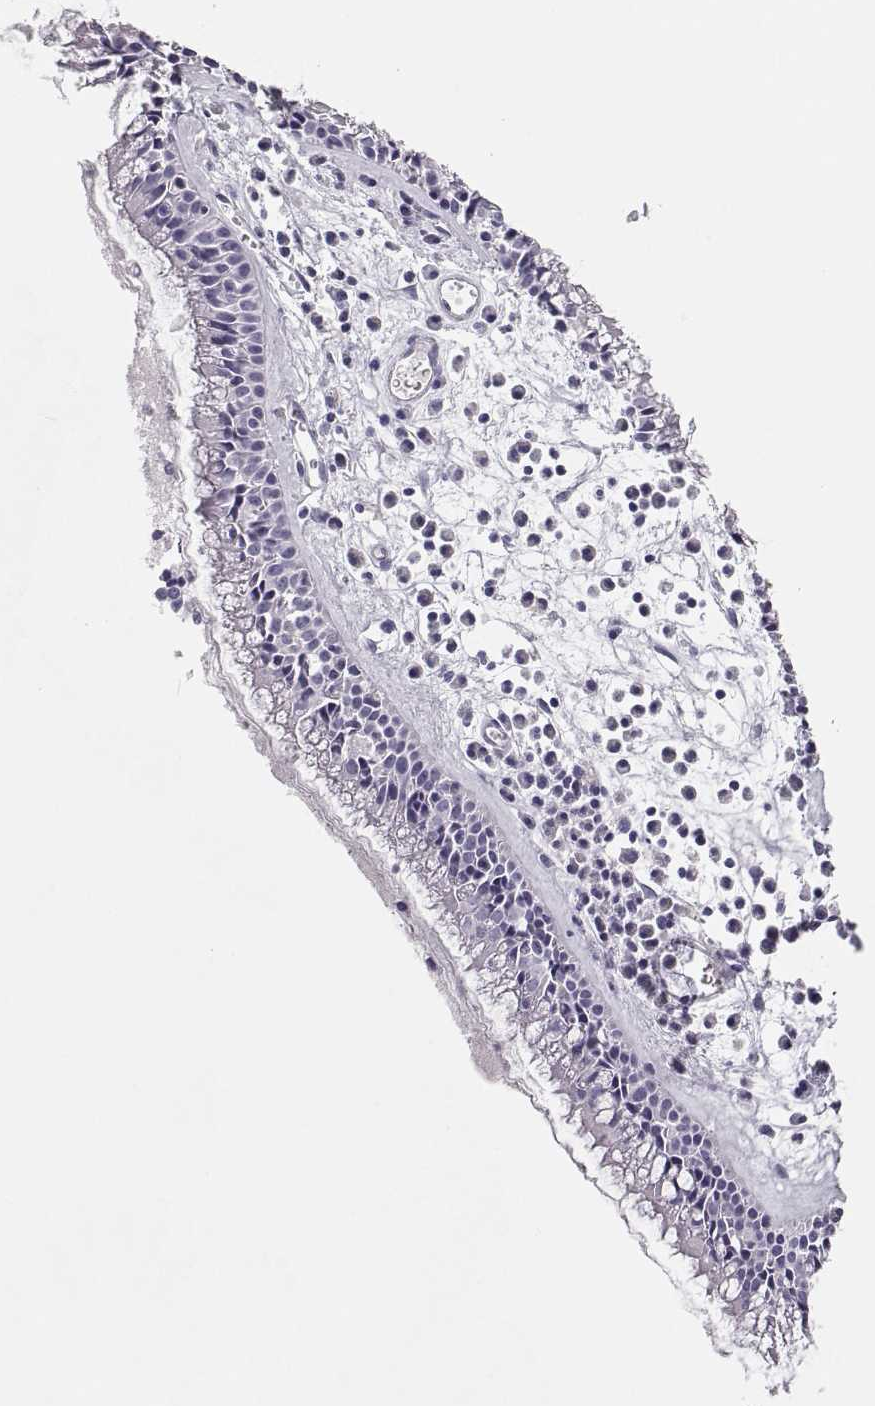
{"staining": {"intensity": "negative", "quantity": "none", "location": "none"}, "tissue": "nasopharynx", "cell_type": "Respiratory epithelial cells", "image_type": "normal", "snomed": [{"axis": "morphology", "description": "Normal tissue, NOS"}, {"axis": "topography", "description": "Nasopharynx"}], "caption": "An IHC photomicrograph of normal nasopharynx is shown. There is no staining in respiratory epithelial cells of nasopharynx.", "gene": "MAGEC1", "patient": {"sex": "female", "age": 47}}